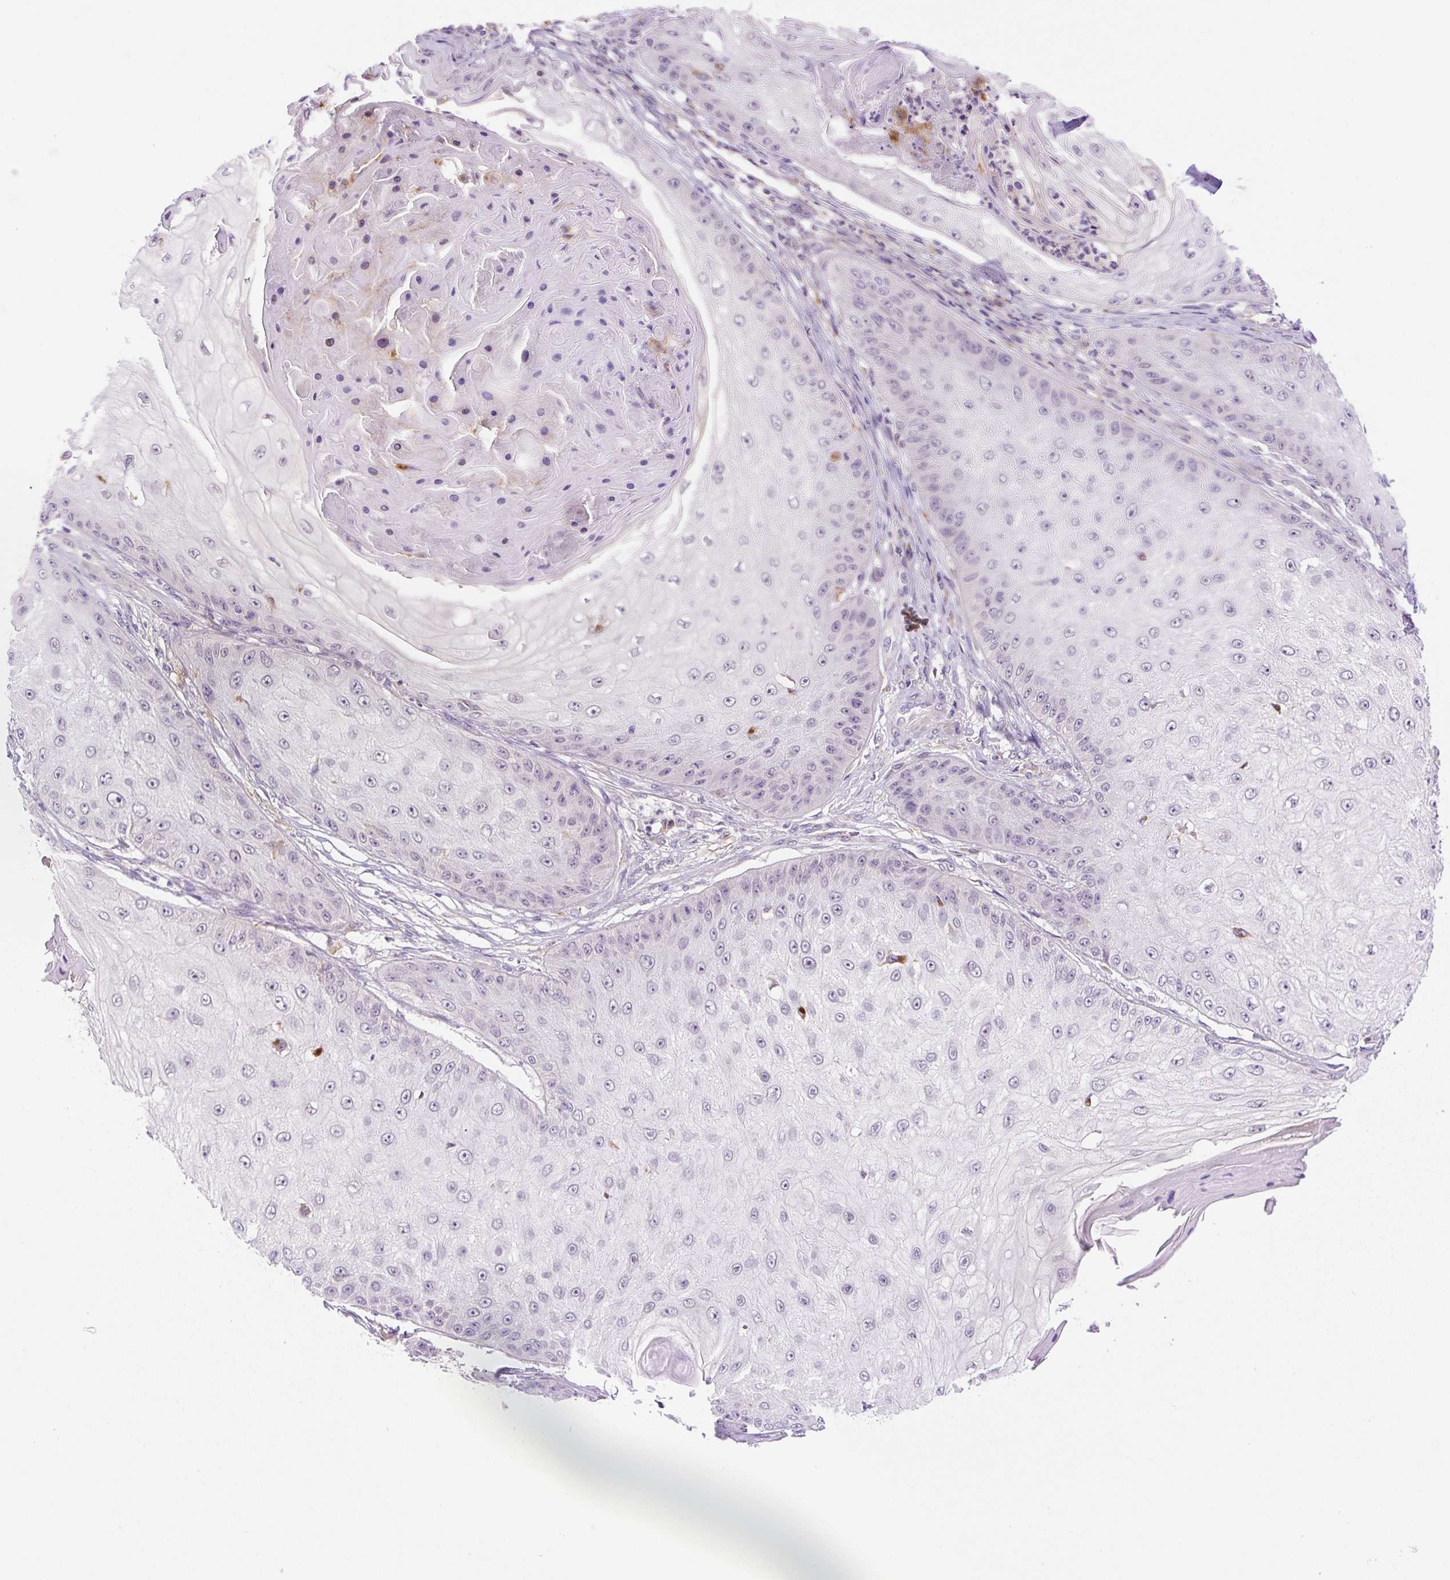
{"staining": {"intensity": "negative", "quantity": "none", "location": "none"}, "tissue": "skin cancer", "cell_type": "Tumor cells", "image_type": "cancer", "snomed": [{"axis": "morphology", "description": "Squamous cell carcinoma, NOS"}, {"axis": "topography", "description": "Skin"}], "caption": "There is no significant staining in tumor cells of skin cancer (squamous cell carcinoma).", "gene": "CEBPZOS", "patient": {"sex": "male", "age": 70}}